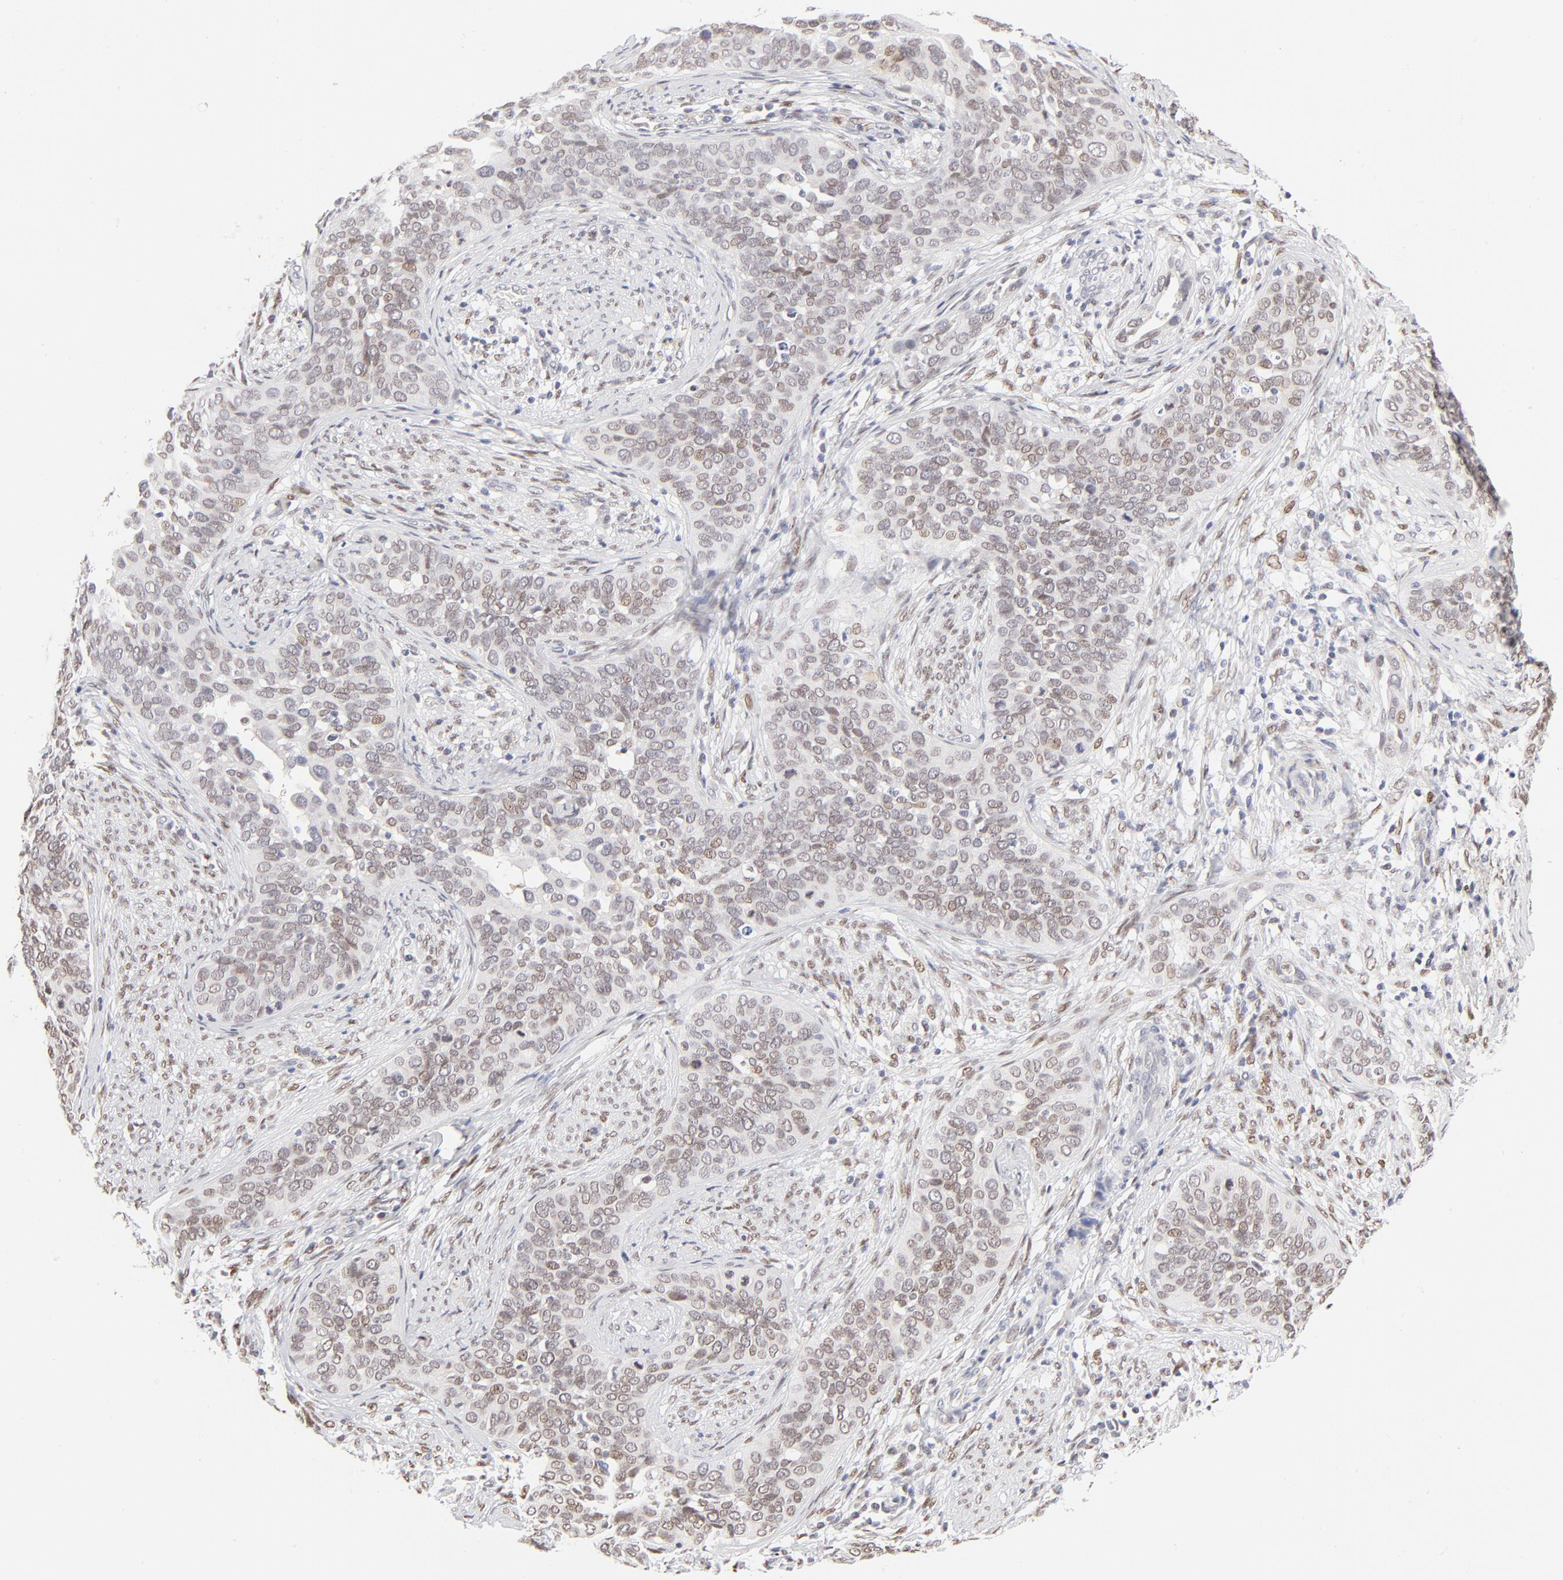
{"staining": {"intensity": "weak", "quantity": "25%-75%", "location": "nuclear"}, "tissue": "cervical cancer", "cell_type": "Tumor cells", "image_type": "cancer", "snomed": [{"axis": "morphology", "description": "Squamous cell carcinoma, NOS"}, {"axis": "topography", "description": "Cervix"}], "caption": "Protein analysis of cervical squamous cell carcinoma tissue exhibits weak nuclear positivity in approximately 25%-75% of tumor cells. Nuclei are stained in blue.", "gene": "PBX1", "patient": {"sex": "female", "age": 31}}